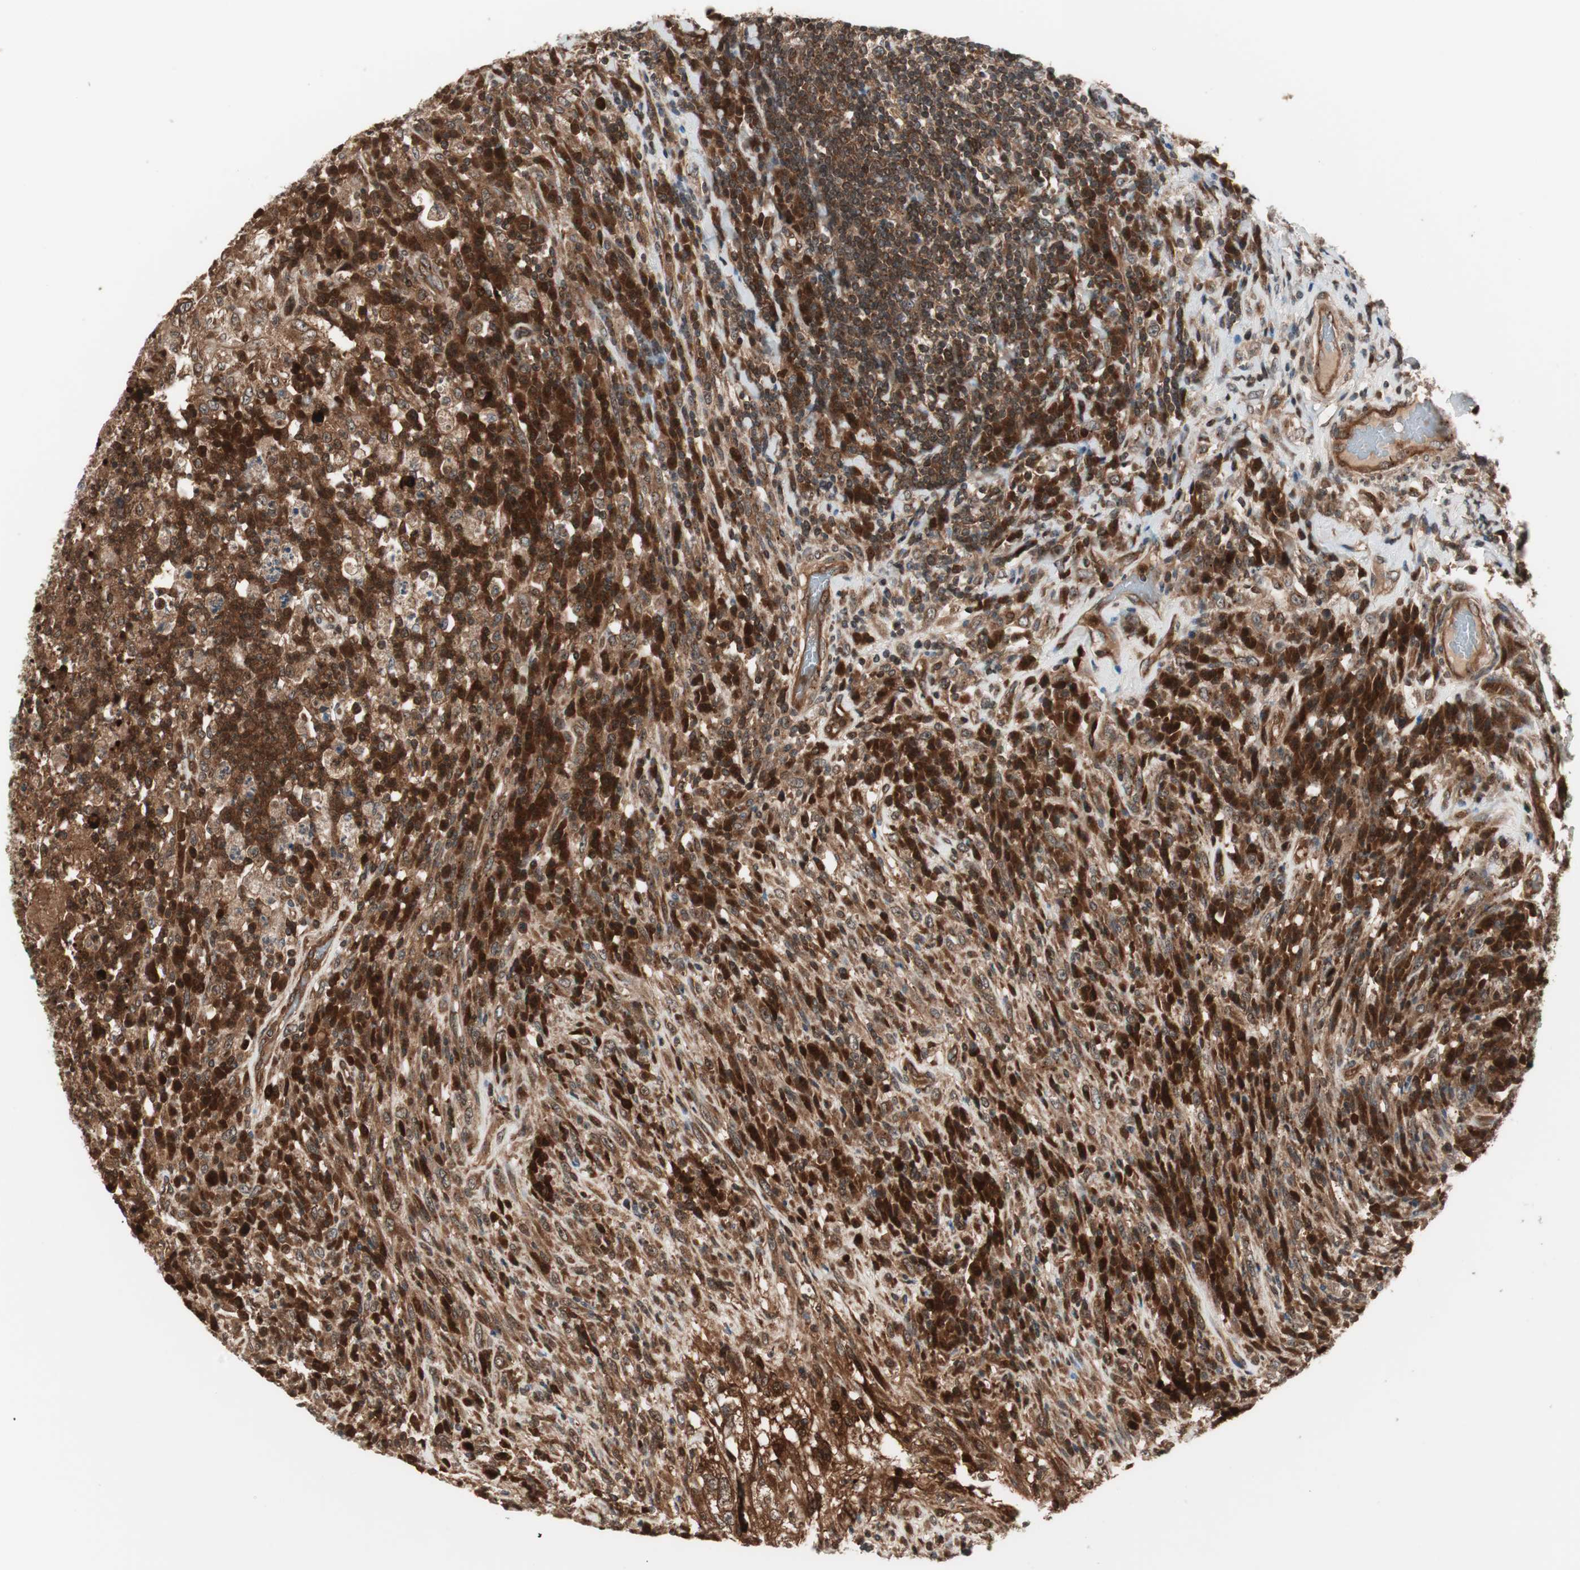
{"staining": {"intensity": "moderate", "quantity": ">75%", "location": "cytoplasmic/membranous"}, "tissue": "testis cancer", "cell_type": "Tumor cells", "image_type": "cancer", "snomed": [{"axis": "morphology", "description": "Necrosis, NOS"}, {"axis": "morphology", "description": "Carcinoma, Embryonal, NOS"}, {"axis": "topography", "description": "Testis"}], "caption": "IHC image of neoplastic tissue: human testis embryonal carcinoma stained using immunohistochemistry reveals medium levels of moderate protein expression localized specifically in the cytoplasmic/membranous of tumor cells, appearing as a cytoplasmic/membranous brown color.", "gene": "PRKG2", "patient": {"sex": "male", "age": 19}}